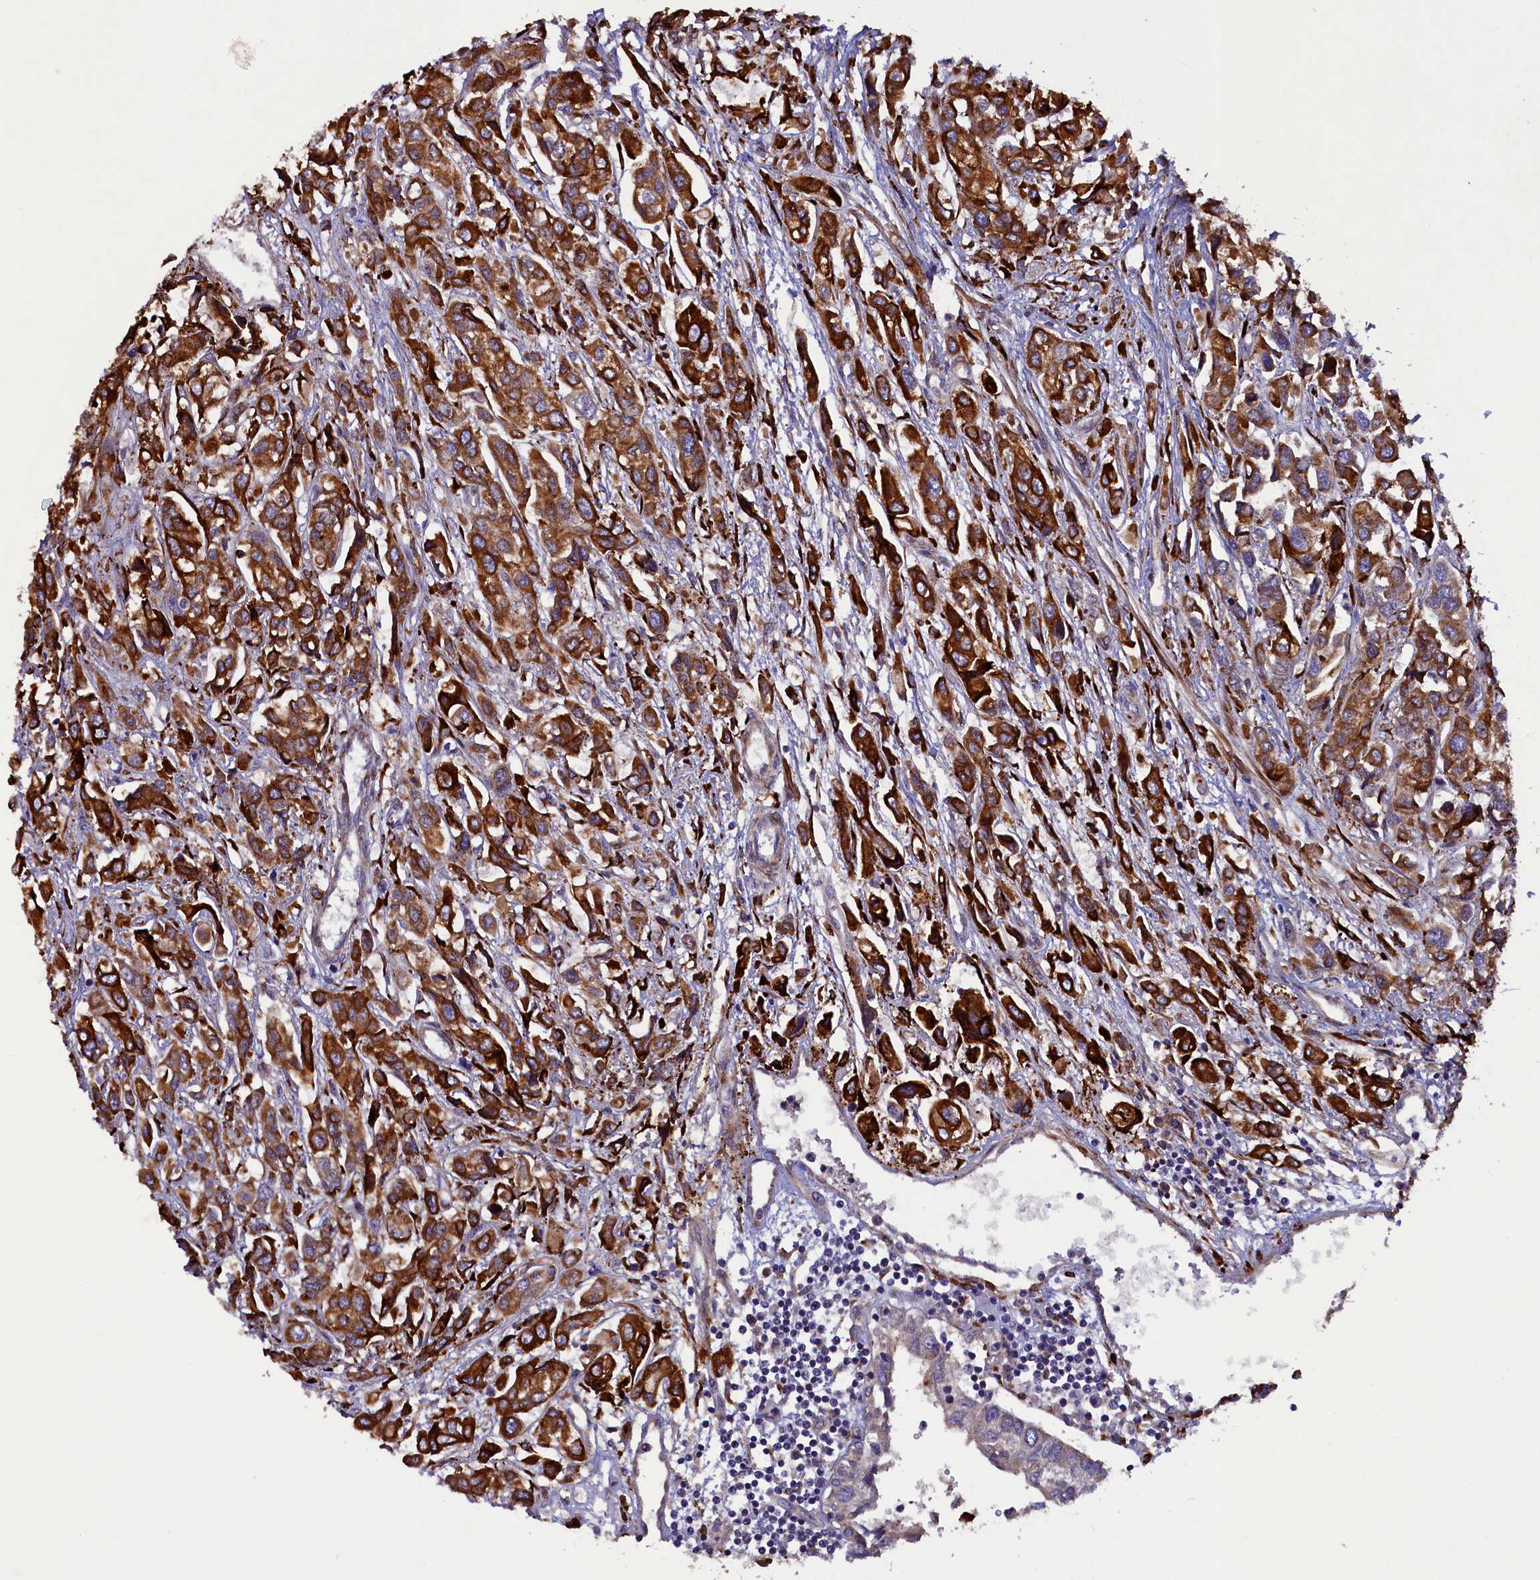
{"staining": {"intensity": "strong", "quantity": ">75%", "location": "cytoplasmic/membranous"}, "tissue": "urothelial cancer", "cell_type": "Tumor cells", "image_type": "cancer", "snomed": [{"axis": "morphology", "description": "Urothelial carcinoma, High grade"}, {"axis": "topography", "description": "Urinary bladder"}], "caption": "Human urothelial cancer stained for a protein (brown) displays strong cytoplasmic/membranous positive expression in about >75% of tumor cells.", "gene": "ARRDC4", "patient": {"sex": "male", "age": 67}}